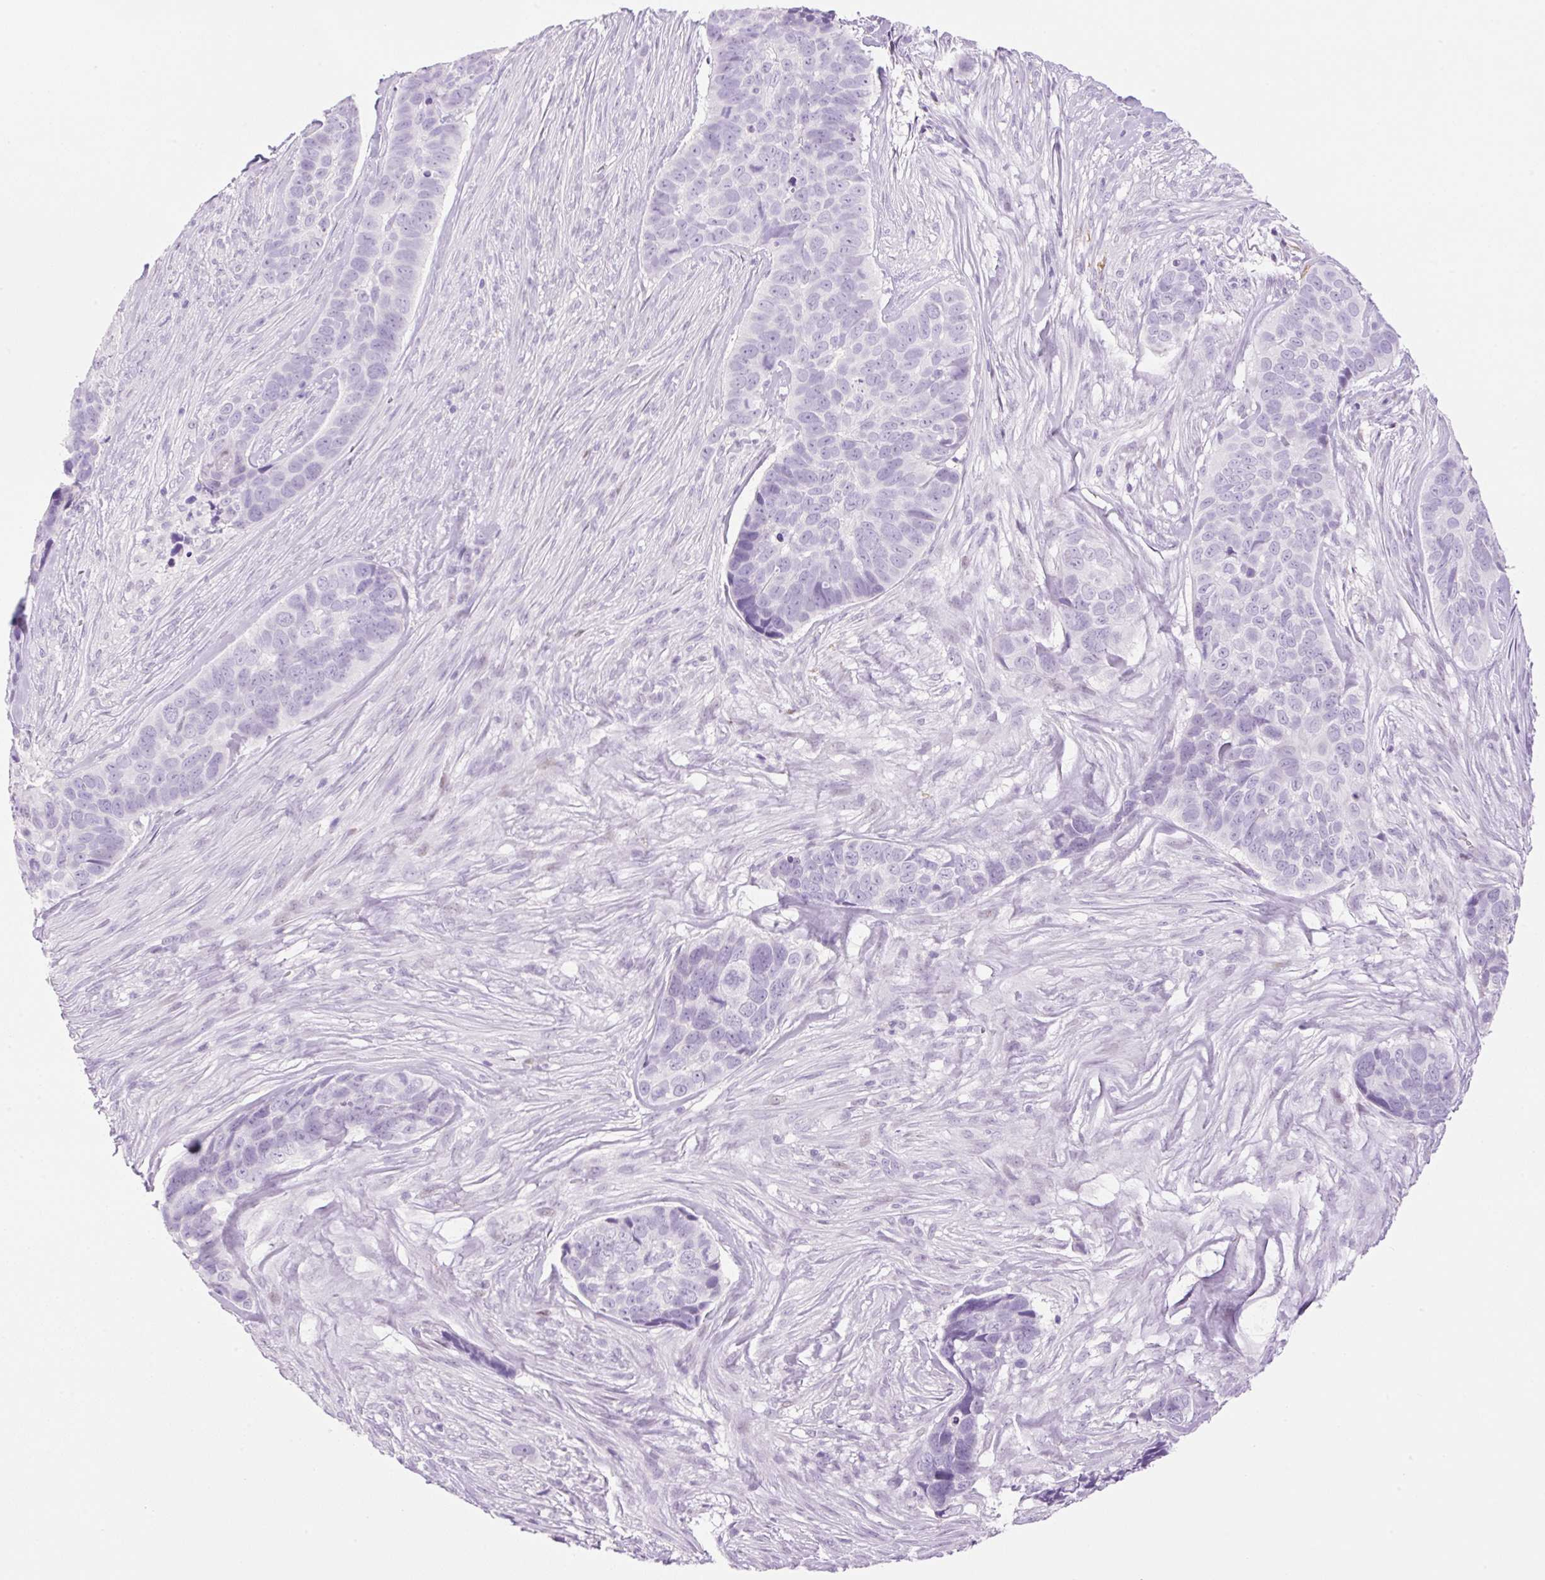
{"staining": {"intensity": "negative", "quantity": "none", "location": "none"}, "tissue": "skin cancer", "cell_type": "Tumor cells", "image_type": "cancer", "snomed": [{"axis": "morphology", "description": "Basal cell carcinoma"}, {"axis": "topography", "description": "Skin"}], "caption": "Photomicrograph shows no significant protein staining in tumor cells of skin basal cell carcinoma.", "gene": "SP140L", "patient": {"sex": "female", "age": 82}}